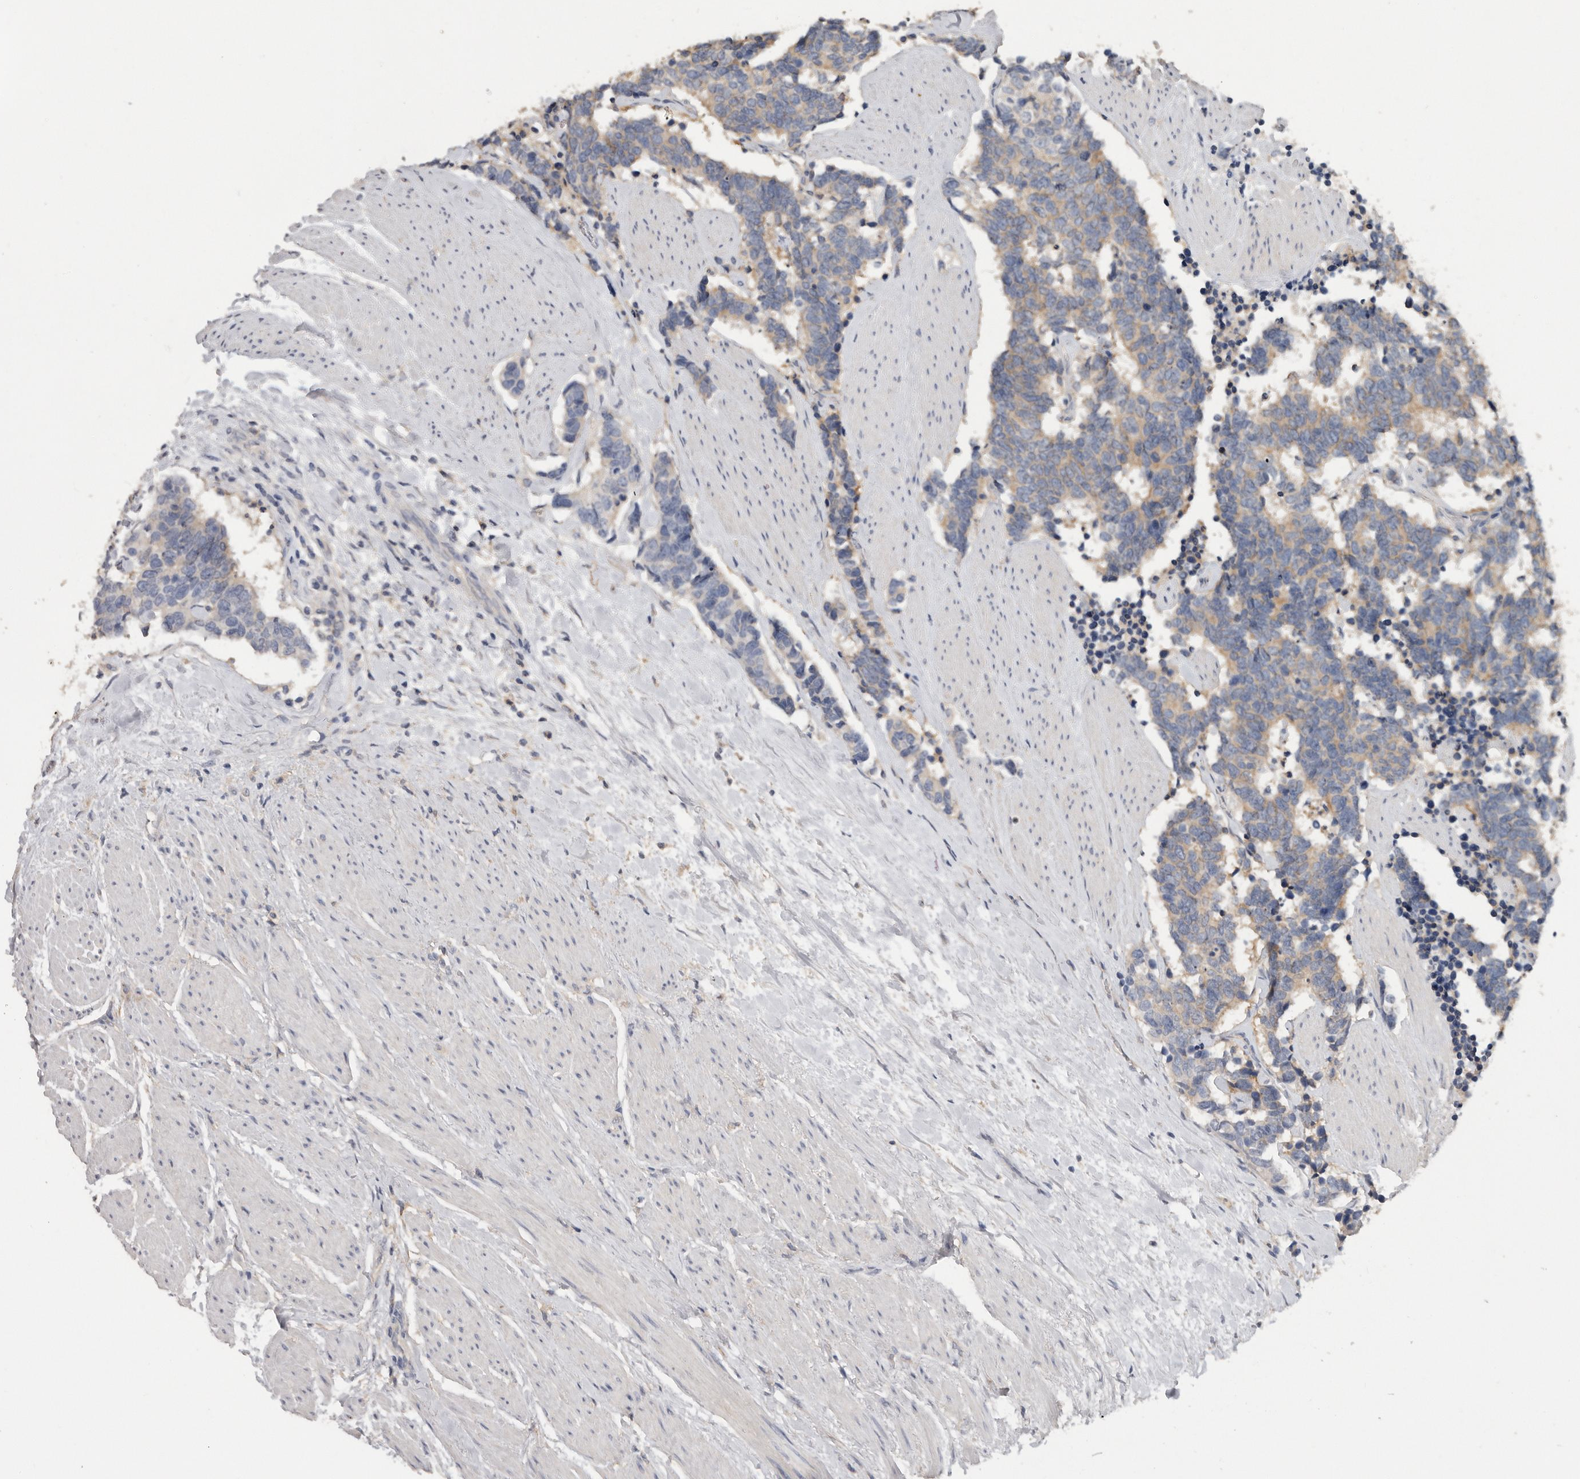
{"staining": {"intensity": "weak", "quantity": ">75%", "location": "cytoplasmic/membranous"}, "tissue": "carcinoid", "cell_type": "Tumor cells", "image_type": "cancer", "snomed": [{"axis": "morphology", "description": "Carcinoma, NOS"}, {"axis": "morphology", "description": "Carcinoid, malignant, NOS"}, {"axis": "topography", "description": "Urinary bladder"}], "caption": "Carcinoid stained with a protein marker demonstrates weak staining in tumor cells.", "gene": "WDTC1", "patient": {"sex": "male", "age": 57}}